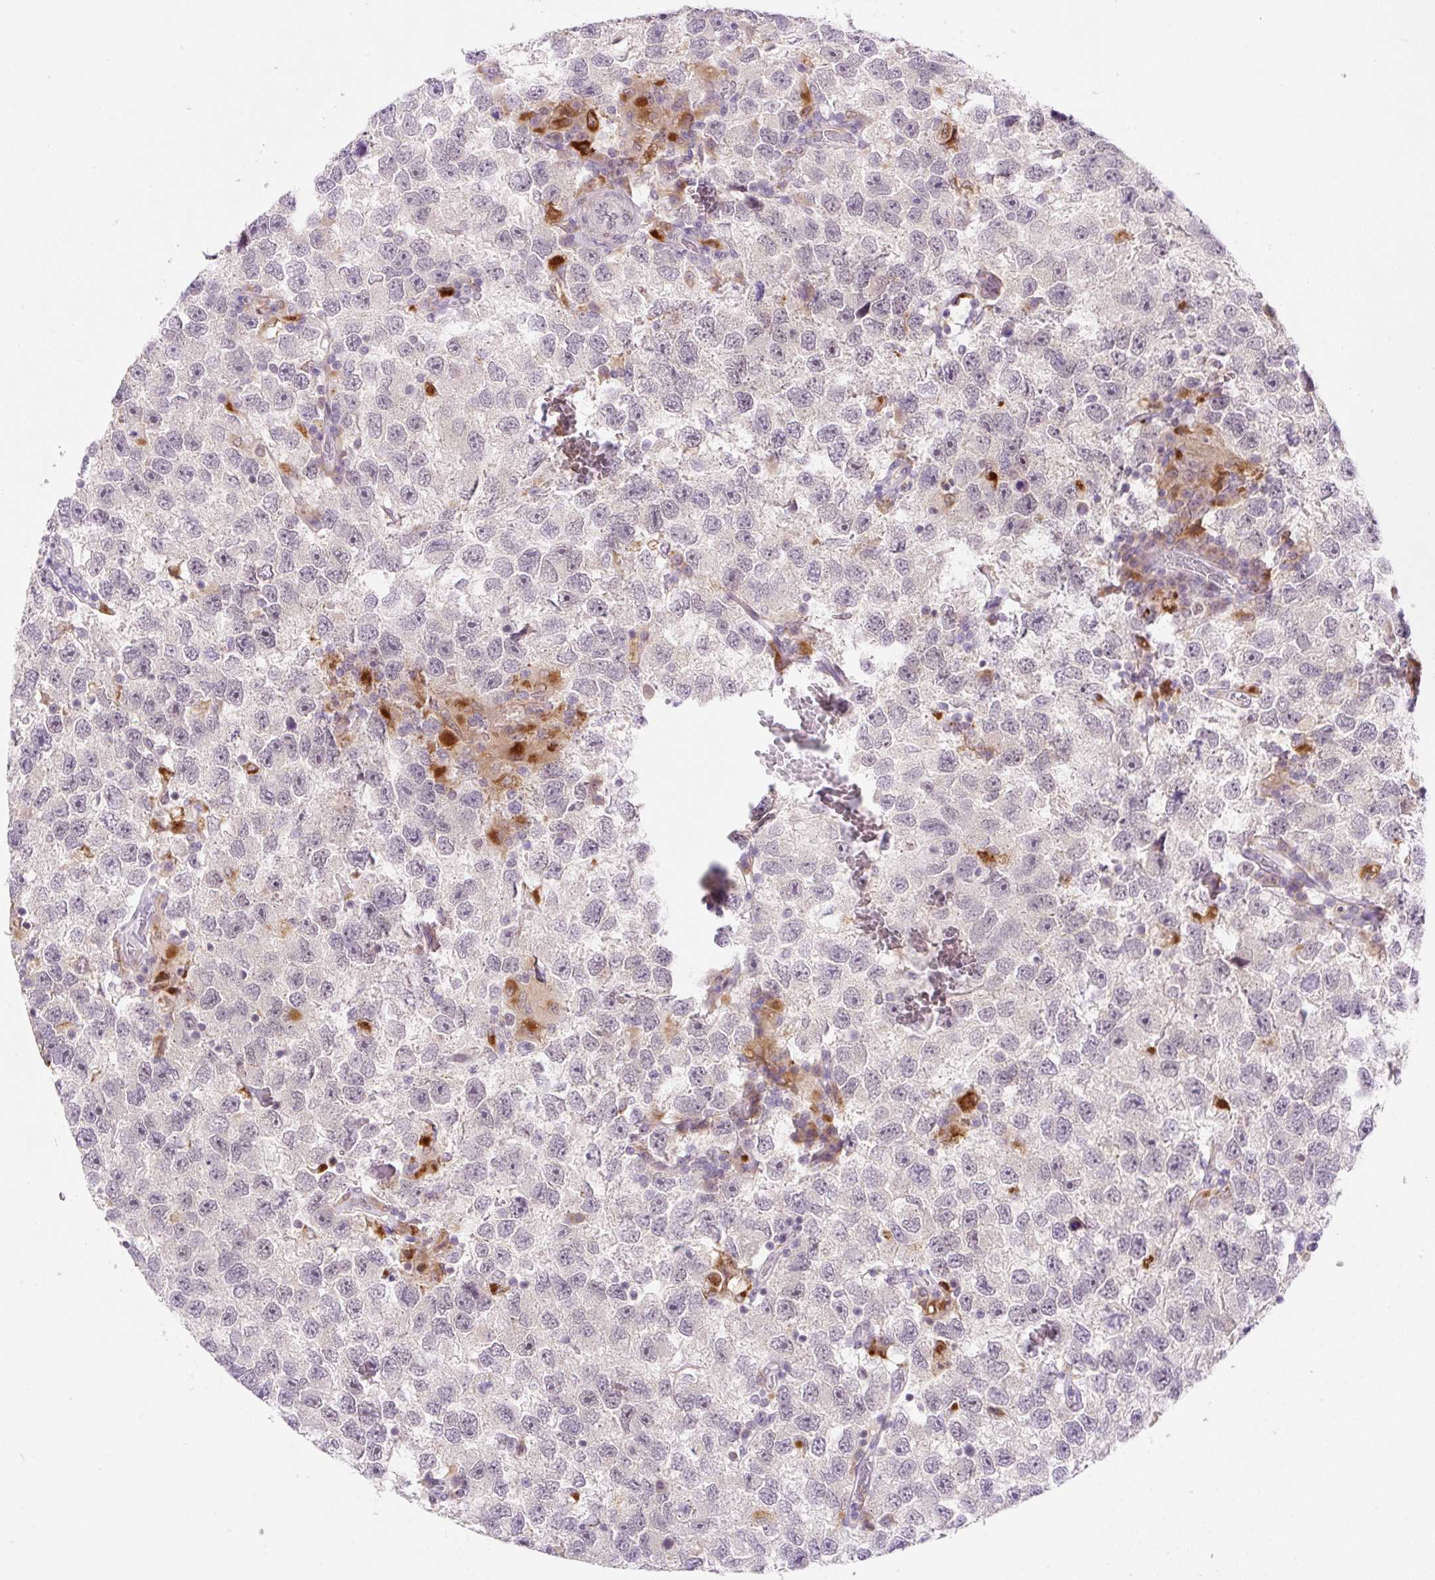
{"staining": {"intensity": "negative", "quantity": "none", "location": "none"}, "tissue": "testis cancer", "cell_type": "Tumor cells", "image_type": "cancer", "snomed": [{"axis": "morphology", "description": "Seminoma, NOS"}, {"axis": "topography", "description": "Testis"}], "caption": "Immunohistochemistry (IHC) of human testis seminoma shows no positivity in tumor cells.", "gene": "CEBPZOS", "patient": {"sex": "male", "age": 26}}